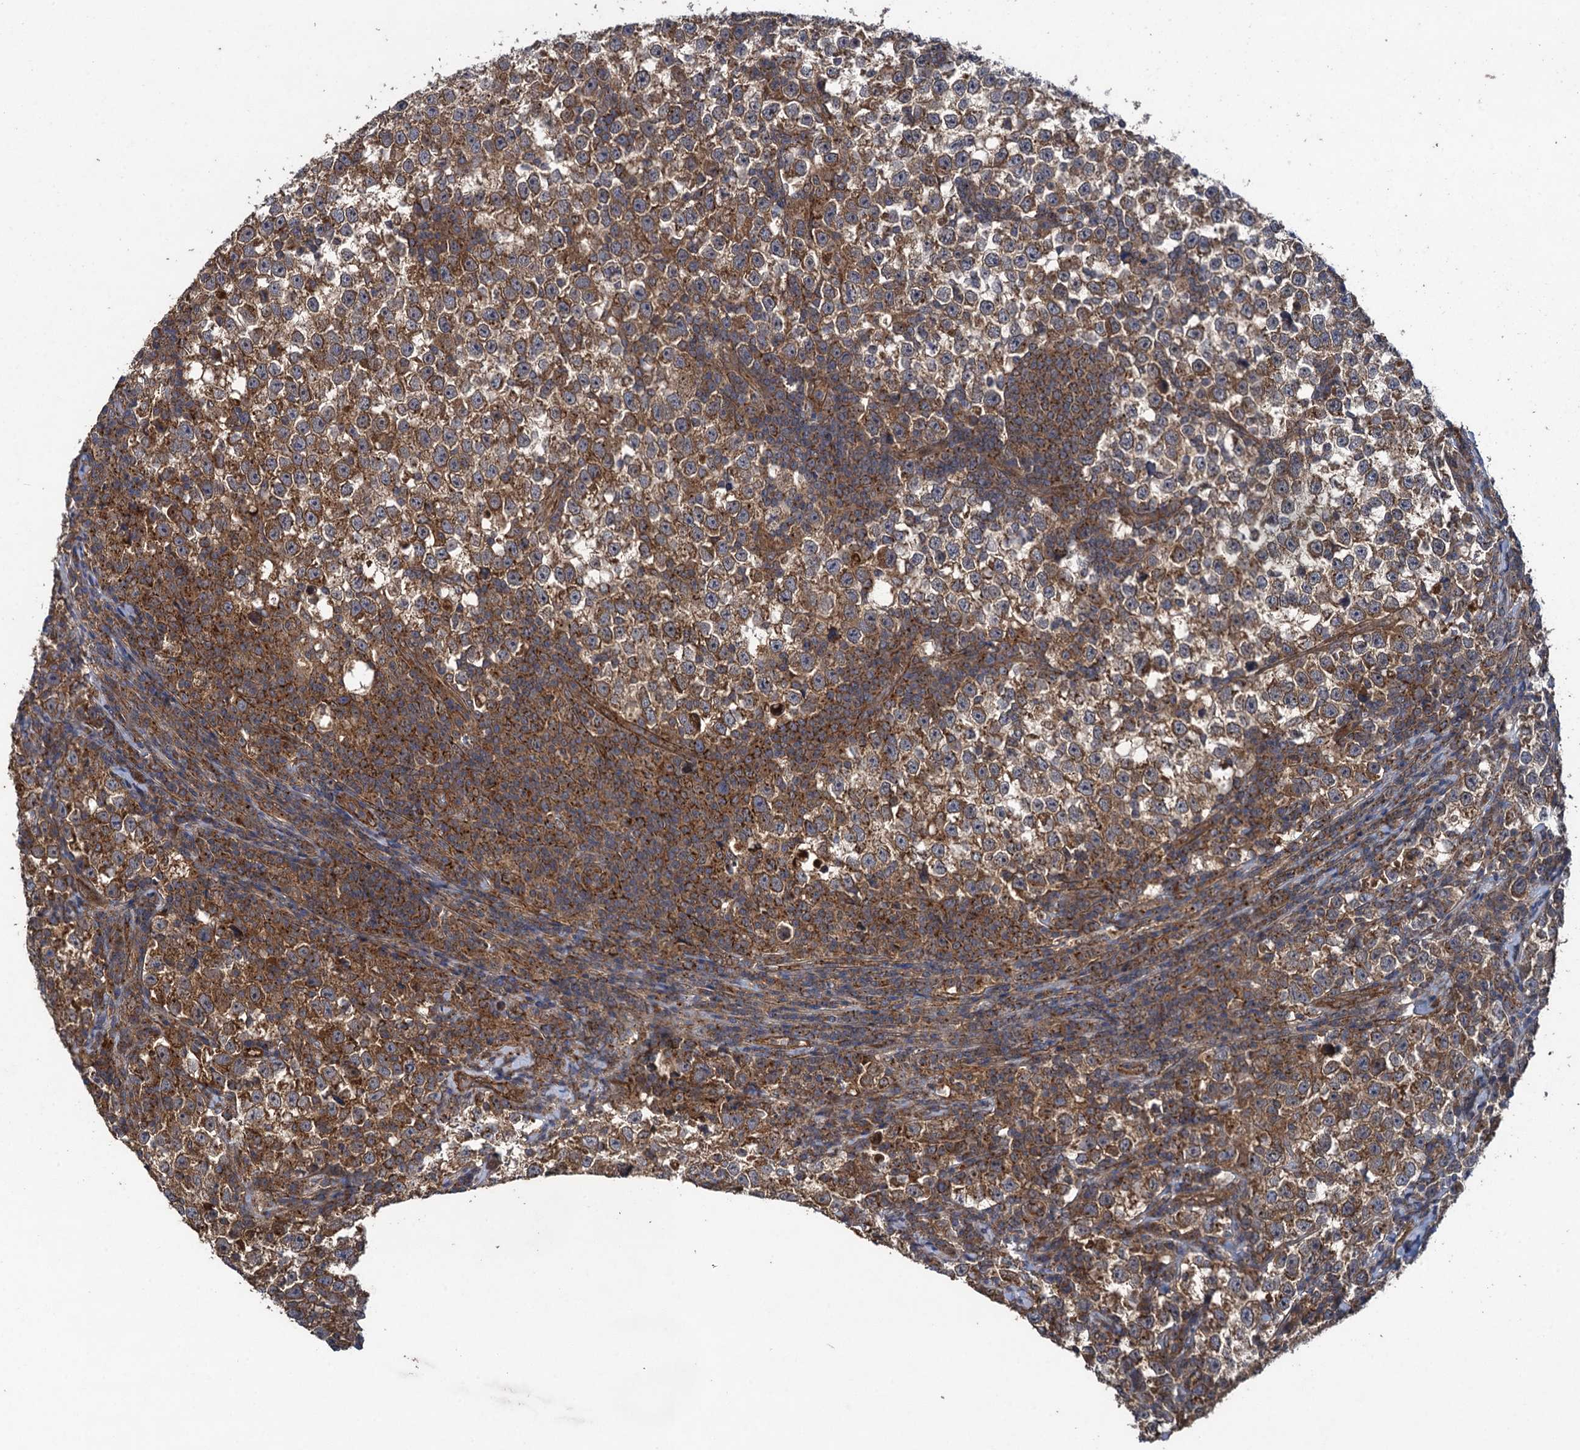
{"staining": {"intensity": "strong", "quantity": ">75%", "location": "cytoplasmic/membranous"}, "tissue": "testis cancer", "cell_type": "Tumor cells", "image_type": "cancer", "snomed": [{"axis": "morphology", "description": "Normal tissue, NOS"}, {"axis": "morphology", "description": "Seminoma, NOS"}, {"axis": "topography", "description": "Testis"}], "caption": "Human seminoma (testis) stained for a protein (brown) demonstrates strong cytoplasmic/membranous positive positivity in about >75% of tumor cells.", "gene": "HAUS1", "patient": {"sex": "male", "age": 43}}